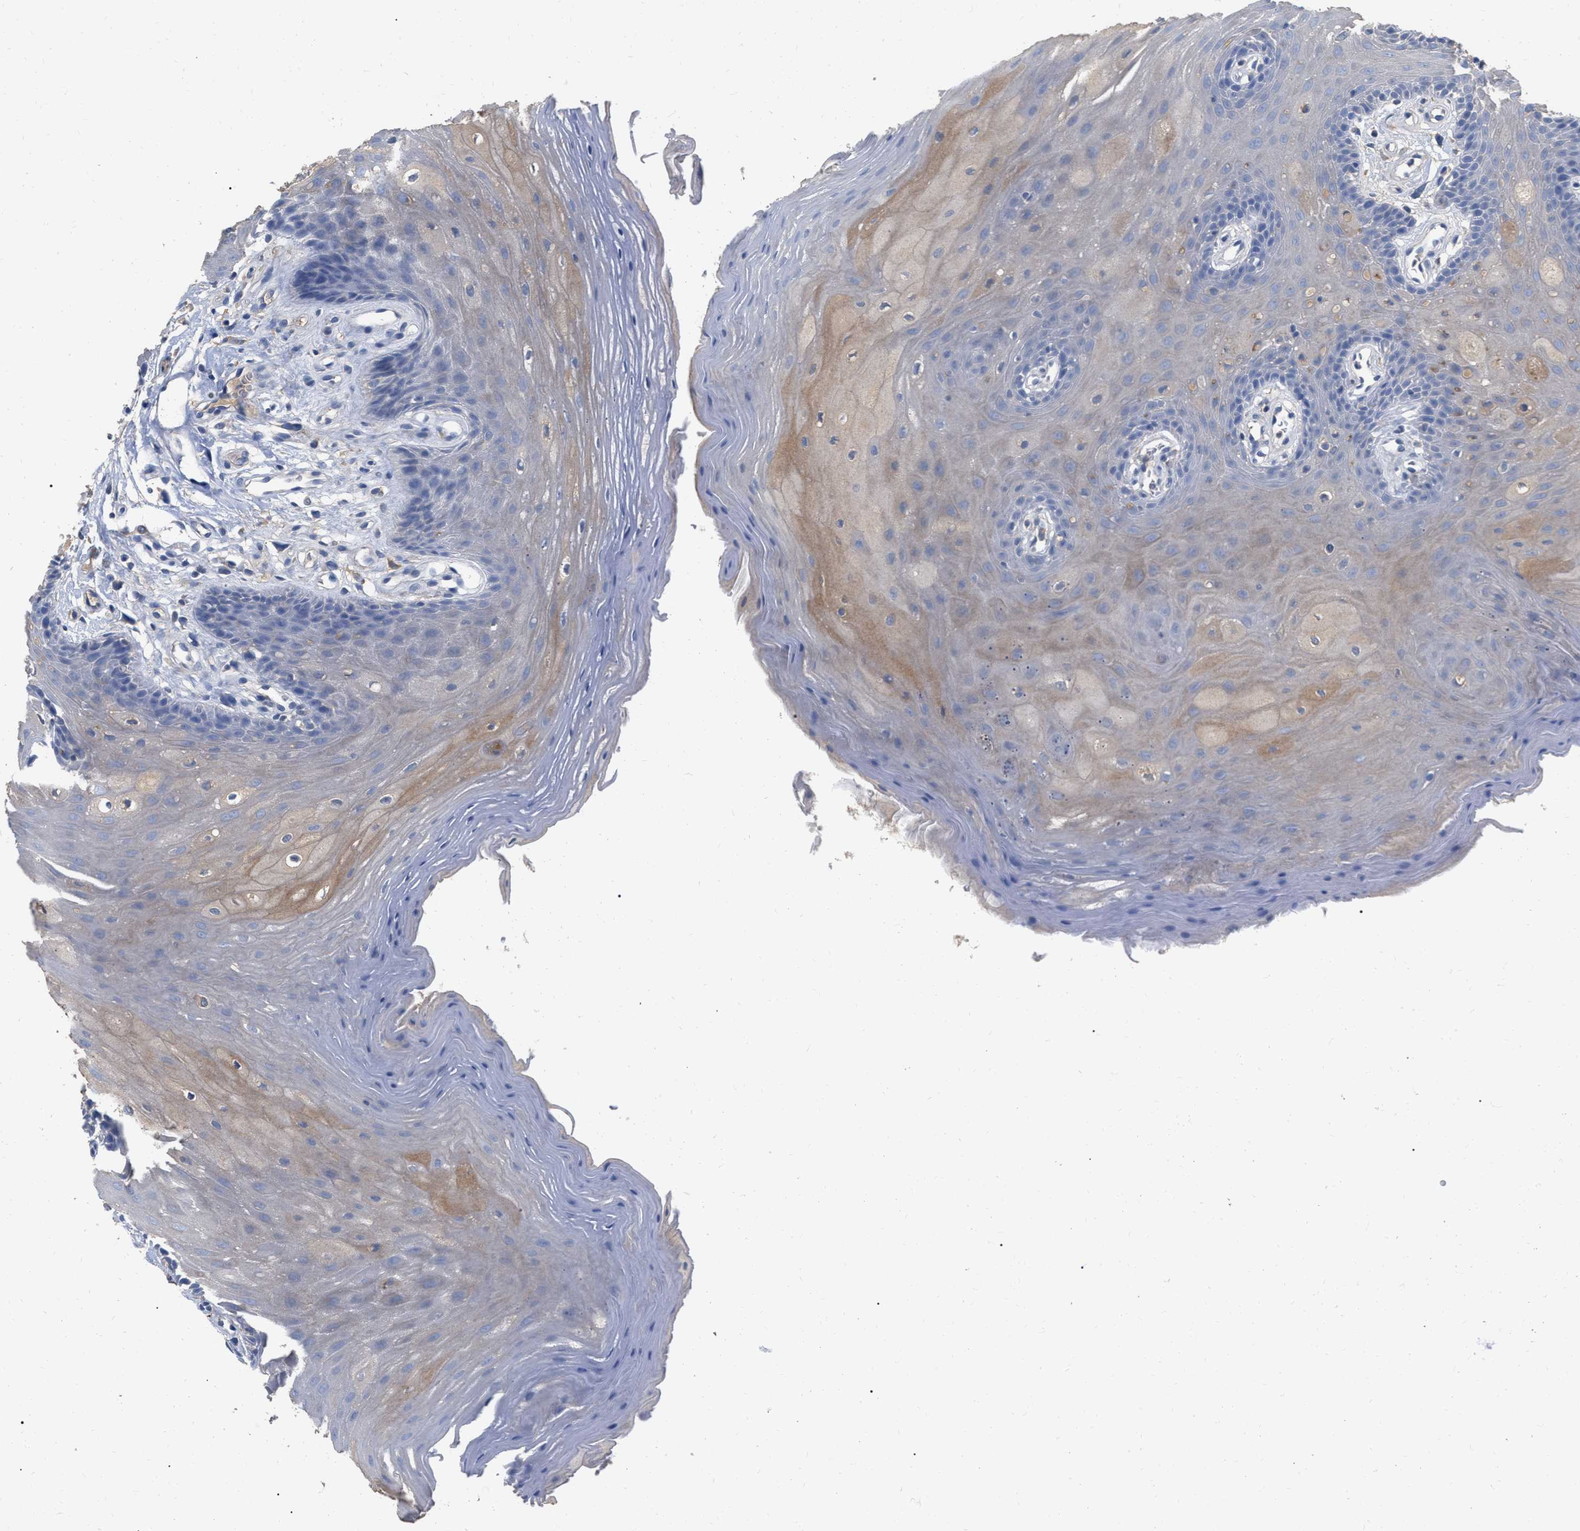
{"staining": {"intensity": "moderate", "quantity": "<25%", "location": "cytoplasmic/membranous"}, "tissue": "oral mucosa", "cell_type": "Squamous epithelial cells", "image_type": "normal", "snomed": [{"axis": "morphology", "description": "Normal tissue, NOS"}, {"axis": "morphology", "description": "Squamous cell carcinoma, NOS"}, {"axis": "topography", "description": "Oral tissue"}, {"axis": "topography", "description": "Head-Neck"}], "caption": "IHC photomicrograph of unremarkable human oral mucosa stained for a protein (brown), which reveals low levels of moderate cytoplasmic/membranous expression in approximately <25% of squamous epithelial cells.", "gene": "GPR179", "patient": {"sex": "male", "age": 71}}